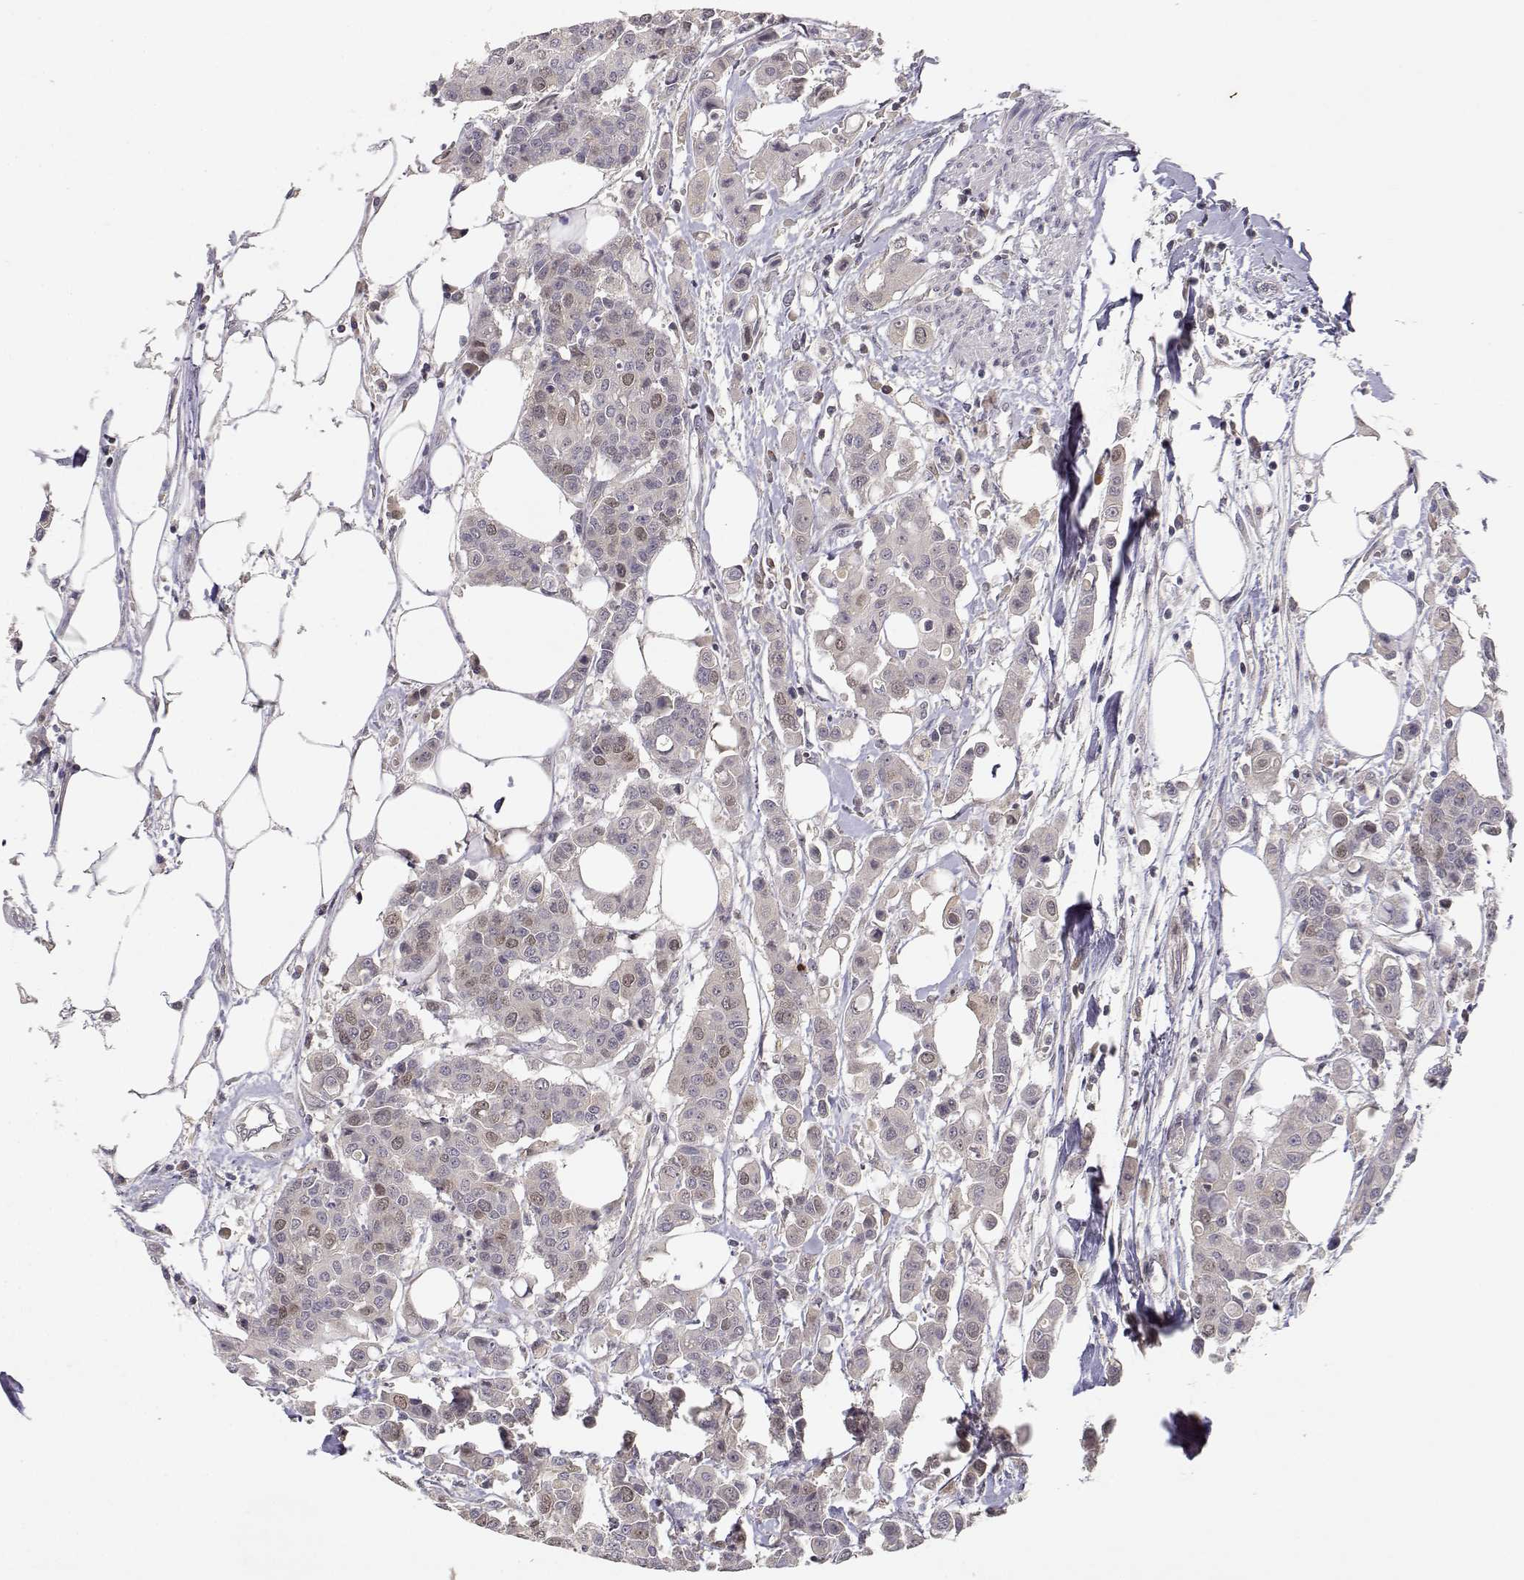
{"staining": {"intensity": "weak", "quantity": "<25%", "location": "nuclear"}, "tissue": "carcinoid", "cell_type": "Tumor cells", "image_type": "cancer", "snomed": [{"axis": "morphology", "description": "Carcinoid, malignant, NOS"}, {"axis": "topography", "description": "Colon"}], "caption": "There is no significant staining in tumor cells of carcinoid. The staining was performed using DAB (3,3'-diaminobenzidine) to visualize the protein expression in brown, while the nuclei were stained in blue with hematoxylin (Magnification: 20x).", "gene": "RAD51", "patient": {"sex": "male", "age": 81}}